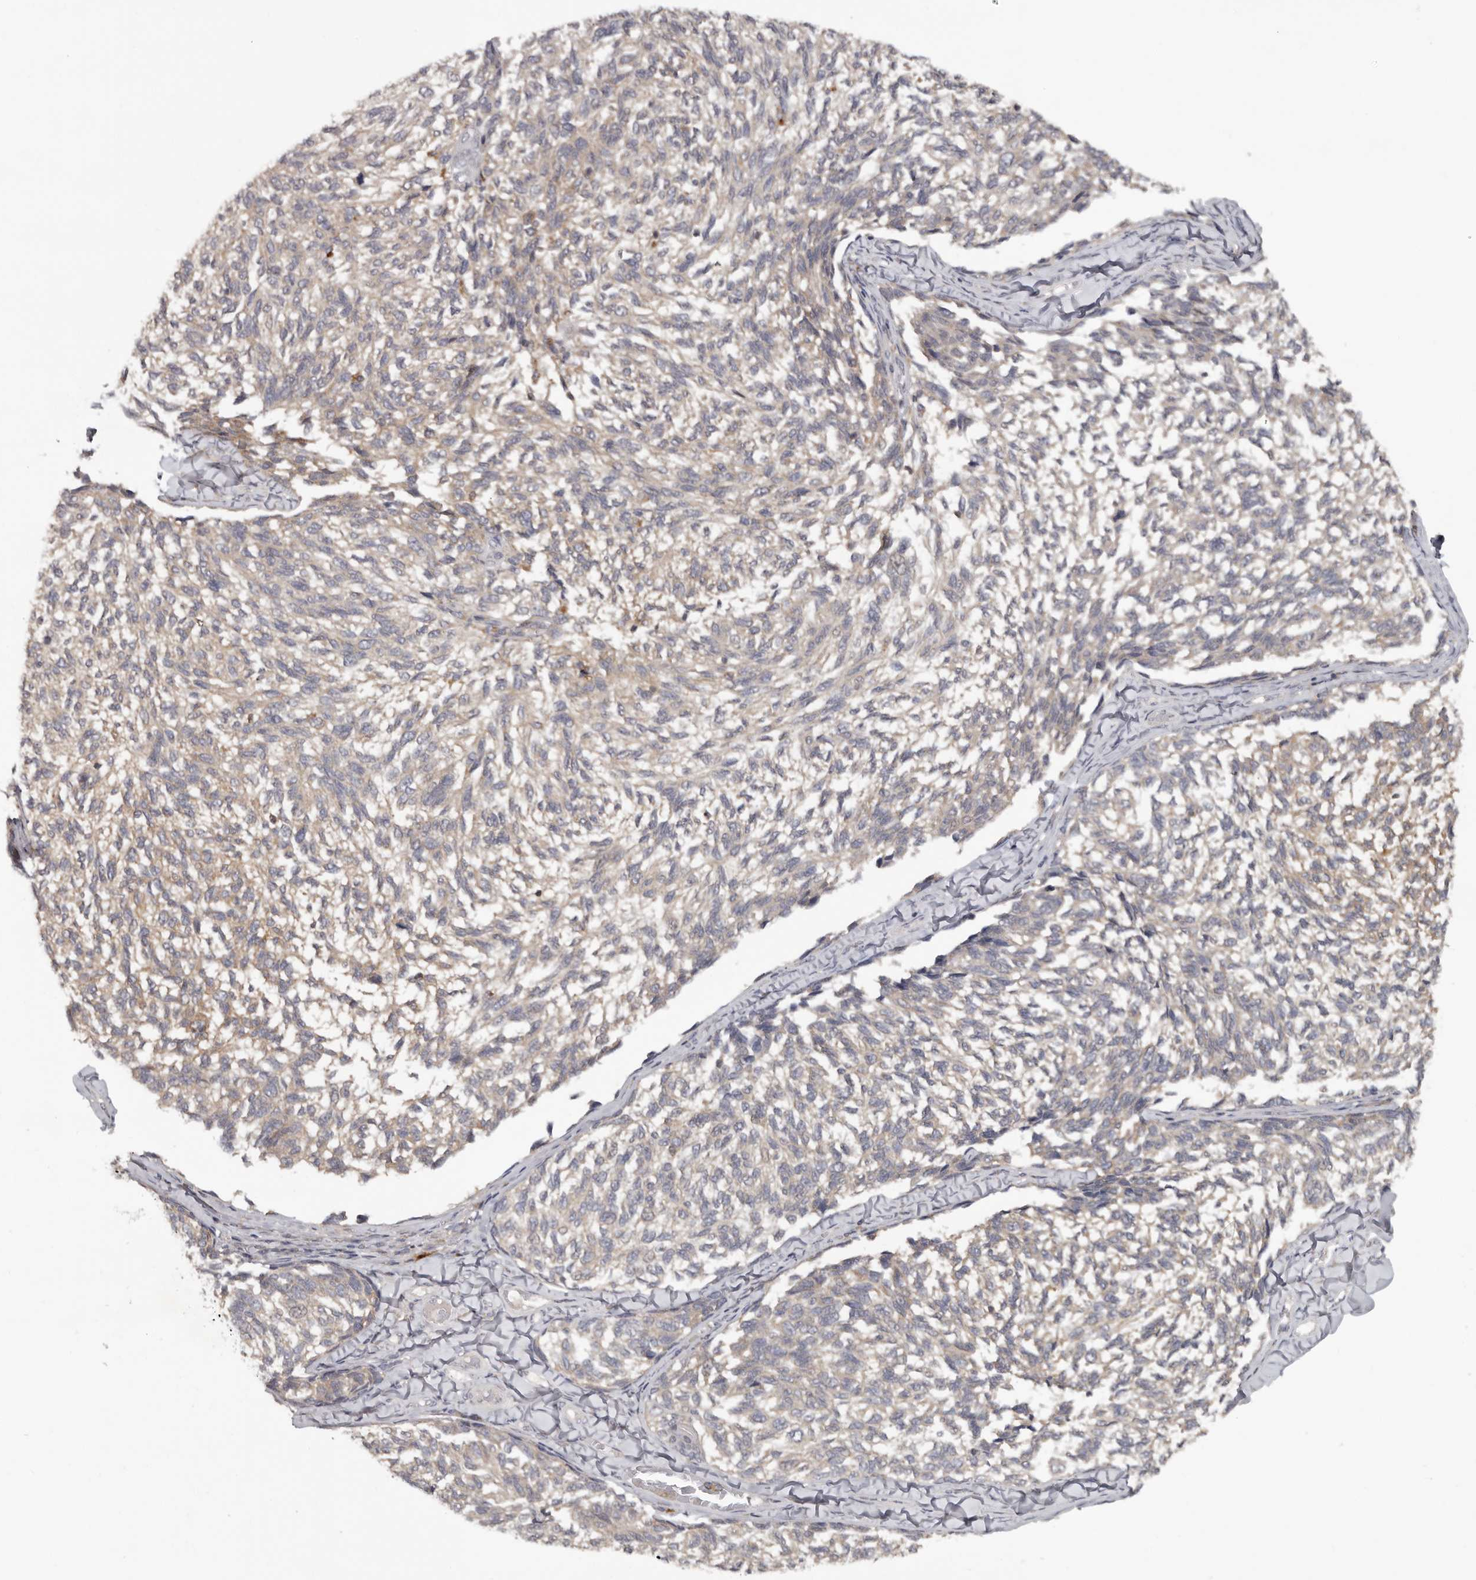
{"staining": {"intensity": "negative", "quantity": "none", "location": "none"}, "tissue": "melanoma", "cell_type": "Tumor cells", "image_type": "cancer", "snomed": [{"axis": "morphology", "description": "Malignant melanoma, NOS"}, {"axis": "topography", "description": "Skin"}], "caption": "A high-resolution photomicrograph shows immunohistochemistry staining of melanoma, which demonstrates no significant positivity in tumor cells. (DAB IHC, high magnification).", "gene": "ANKRD44", "patient": {"sex": "female", "age": 73}}